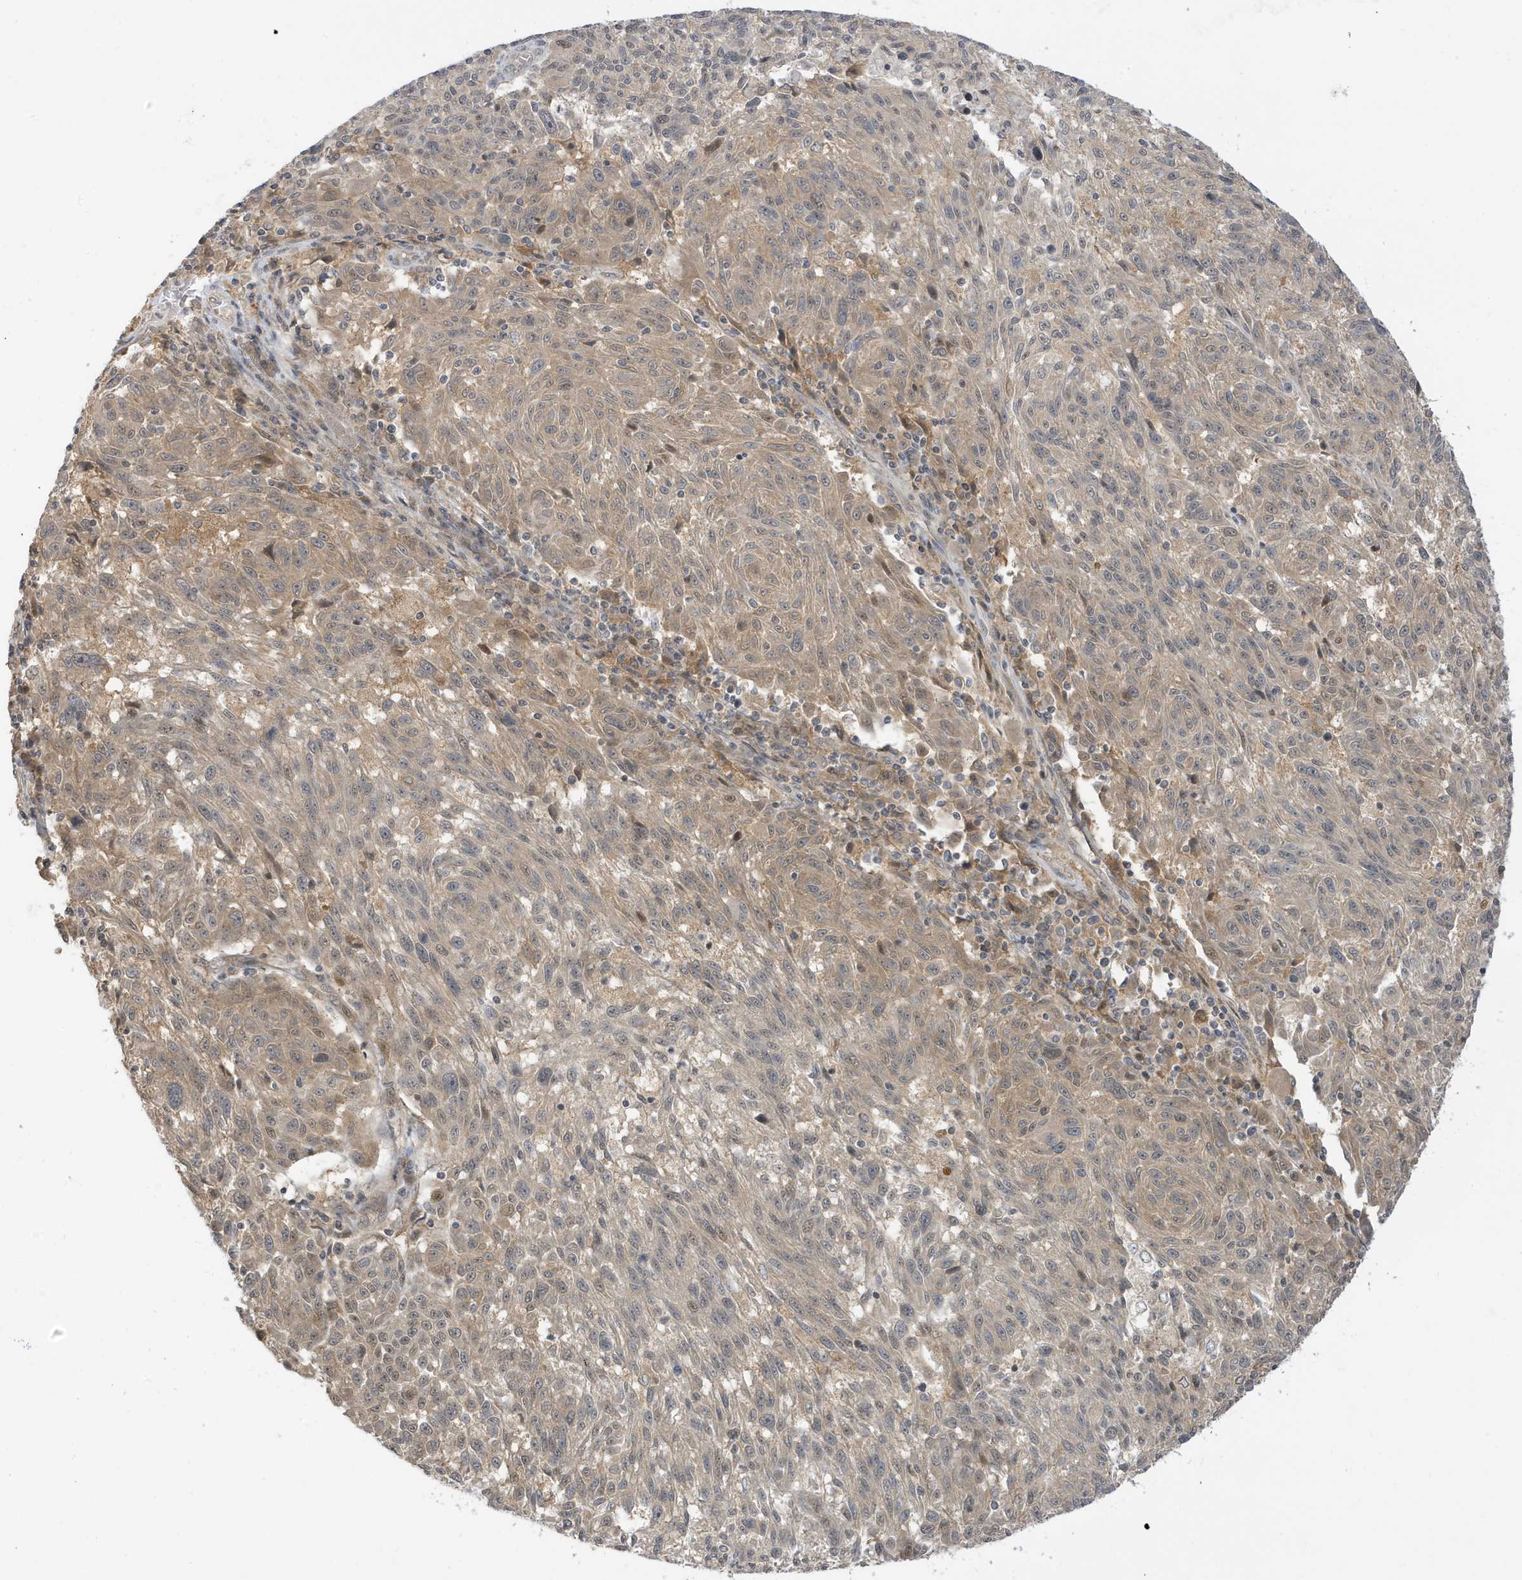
{"staining": {"intensity": "weak", "quantity": "25%-75%", "location": "cytoplasmic/membranous,nuclear"}, "tissue": "melanoma", "cell_type": "Tumor cells", "image_type": "cancer", "snomed": [{"axis": "morphology", "description": "Malignant melanoma, NOS"}, {"axis": "topography", "description": "Skin"}], "caption": "IHC staining of melanoma, which shows low levels of weak cytoplasmic/membranous and nuclear staining in approximately 25%-75% of tumor cells indicating weak cytoplasmic/membranous and nuclear protein staining. The staining was performed using DAB (brown) for protein detection and nuclei were counterstained in hematoxylin (blue).", "gene": "TAB3", "patient": {"sex": "male", "age": 53}}